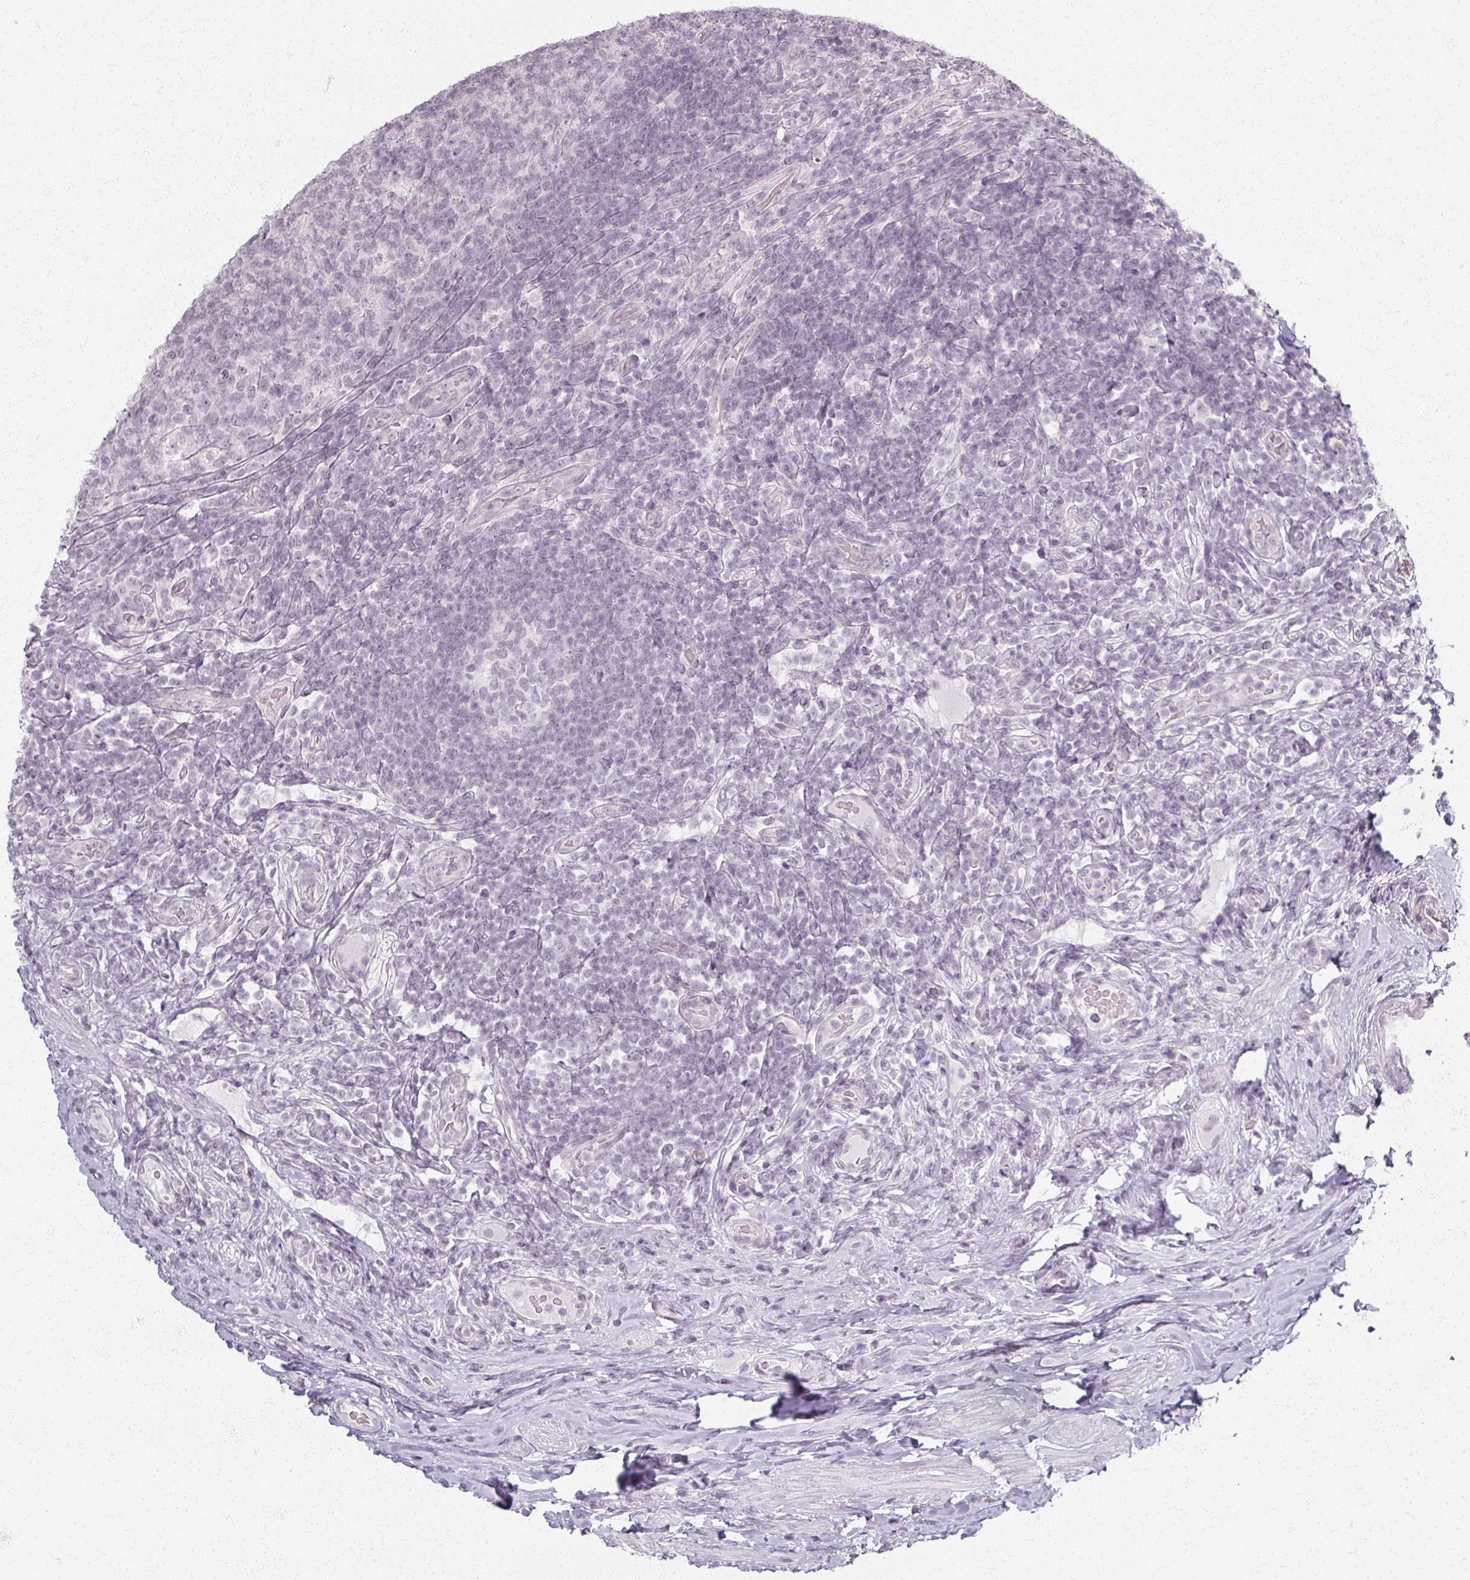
{"staining": {"intensity": "negative", "quantity": "none", "location": "none"}, "tissue": "appendix", "cell_type": "Glandular cells", "image_type": "normal", "snomed": [{"axis": "morphology", "description": "Normal tissue, NOS"}, {"axis": "topography", "description": "Appendix"}], "caption": "IHC image of normal appendix: human appendix stained with DAB displays no significant protein staining in glandular cells. (Brightfield microscopy of DAB (3,3'-diaminobenzidine) IHC at high magnification).", "gene": "RFPL2", "patient": {"sex": "female", "age": 43}}